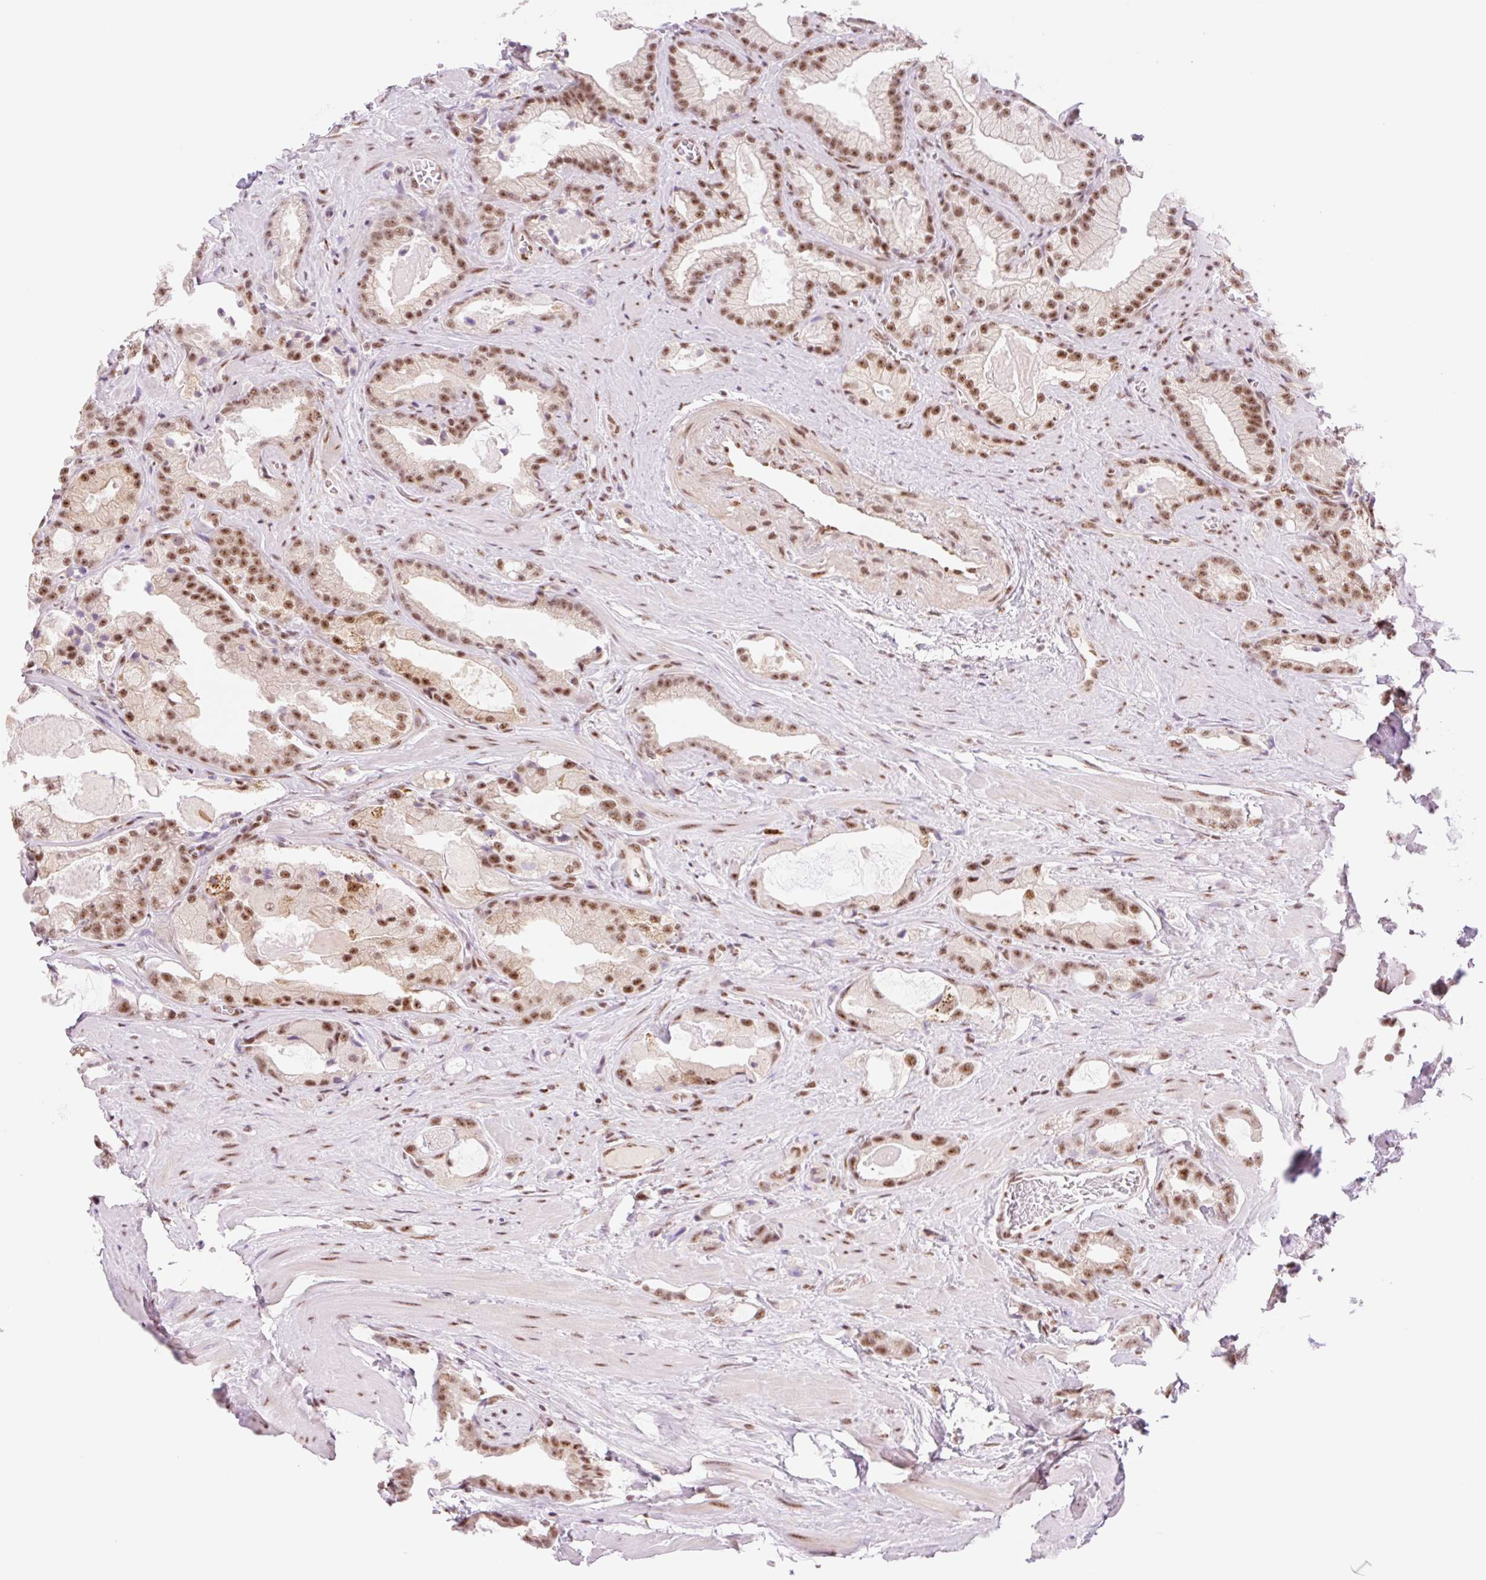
{"staining": {"intensity": "moderate", "quantity": ">75%", "location": "nuclear"}, "tissue": "prostate cancer", "cell_type": "Tumor cells", "image_type": "cancer", "snomed": [{"axis": "morphology", "description": "Adenocarcinoma, High grade"}, {"axis": "topography", "description": "Prostate"}], "caption": "Protein expression analysis of human prostate adenocarcinoma (high-grade) reveals moderate nuclear staining in about >75% of tumor cells.", "gene": "PRDM11", "patient": {"sex": "male", "age": 68}}